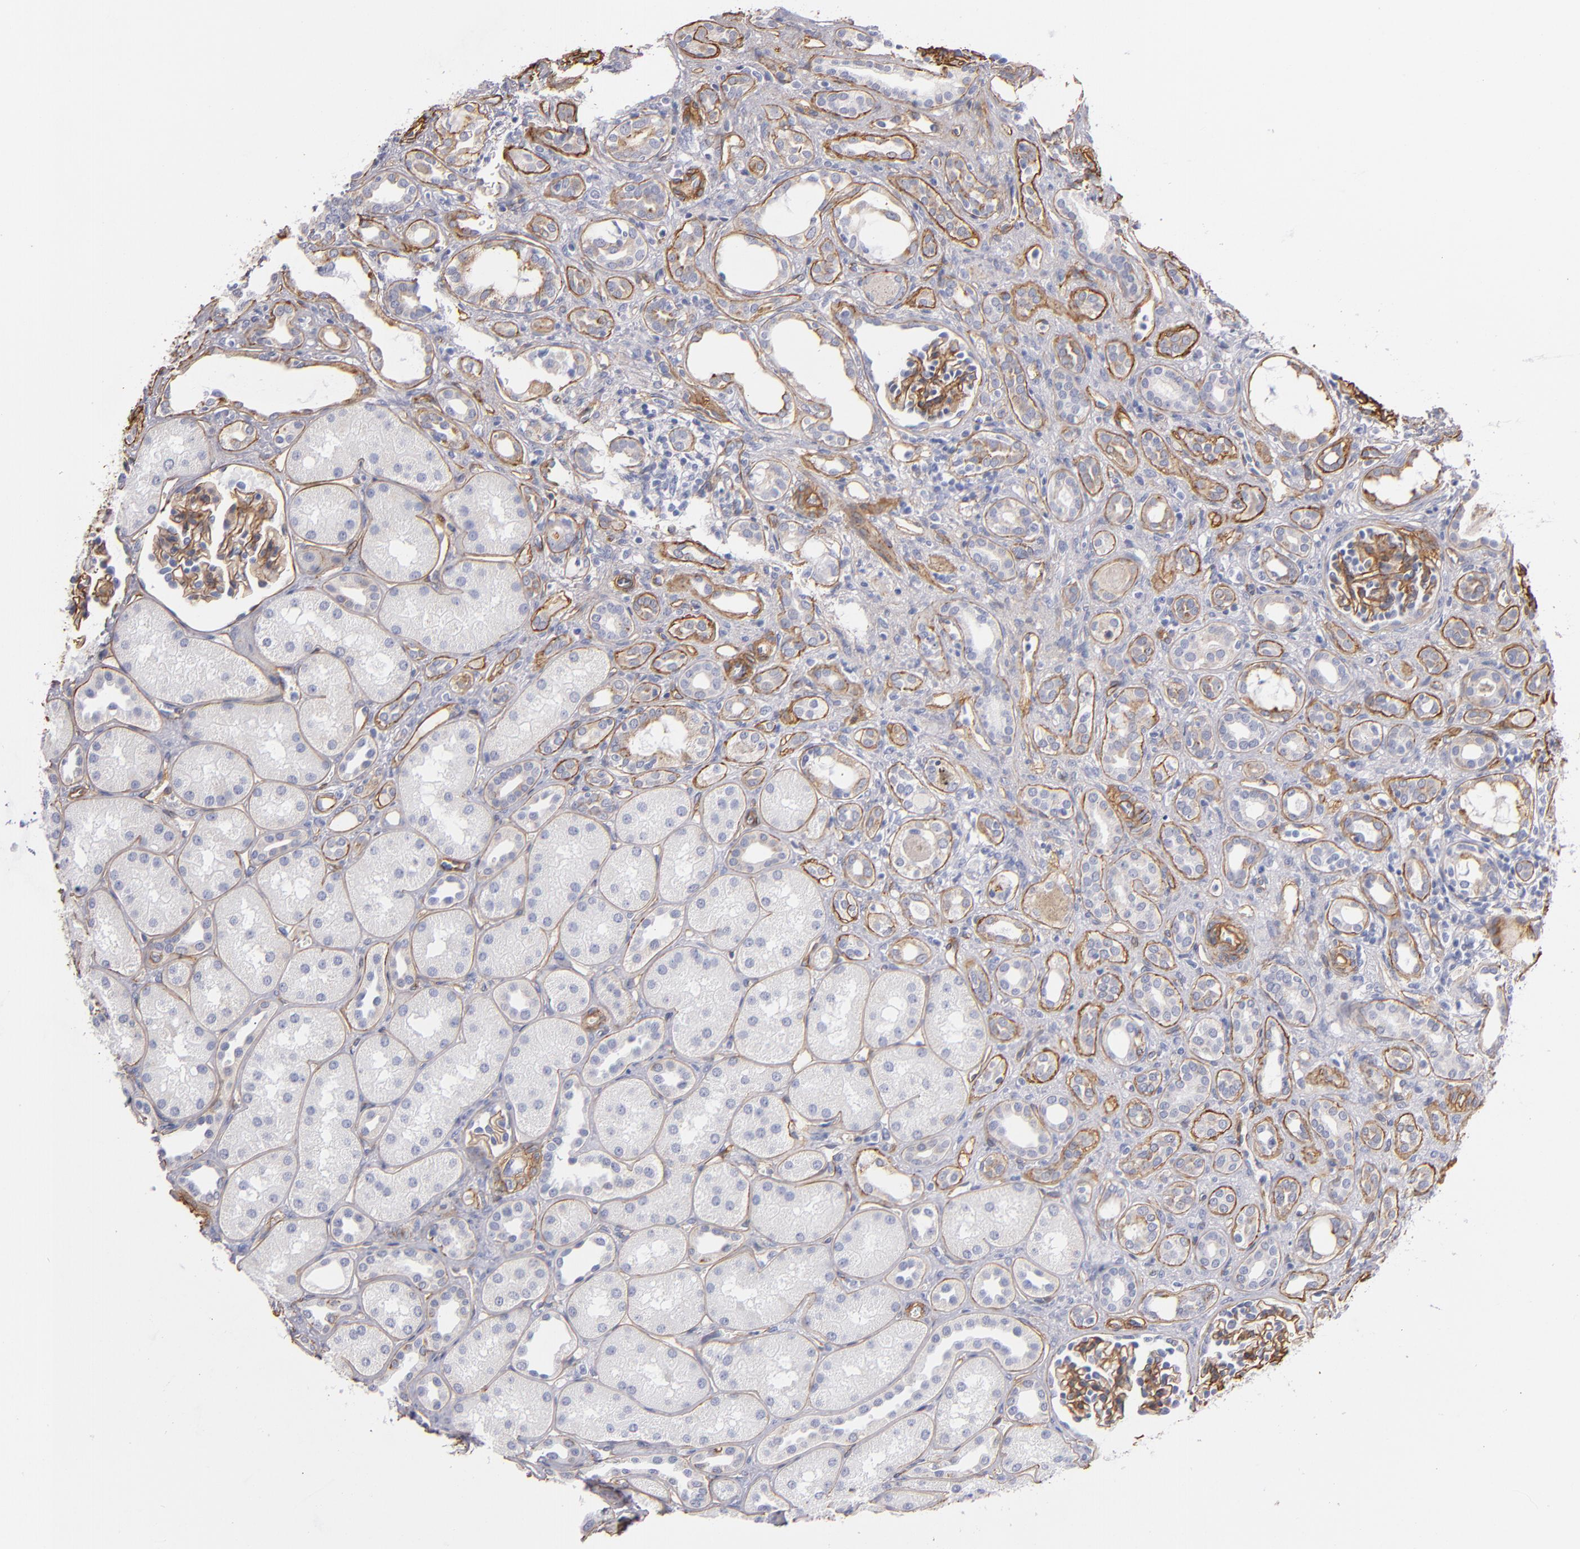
{"staining": {"intensity": "moderate", "quantity": ">75%", "location": "cytoplasmic/membranous"}, "tissue": "kidney", "cell_type": "Cells in glomeruli", "image_type": "normal", "snomed": [{"axis": "morphology", "description": "Normal tissue, NOS"}, {"axis": "topography", "description": "Kidney"}], "caption": "Immunohistochemical staining of normal kidney demonstrates medium levels of moderate cytoplasmic/membranous staining in about >75% of cells in glomeruli.", "gene": "LAMC1", "patient": {"sex": "male", "age": 7}}